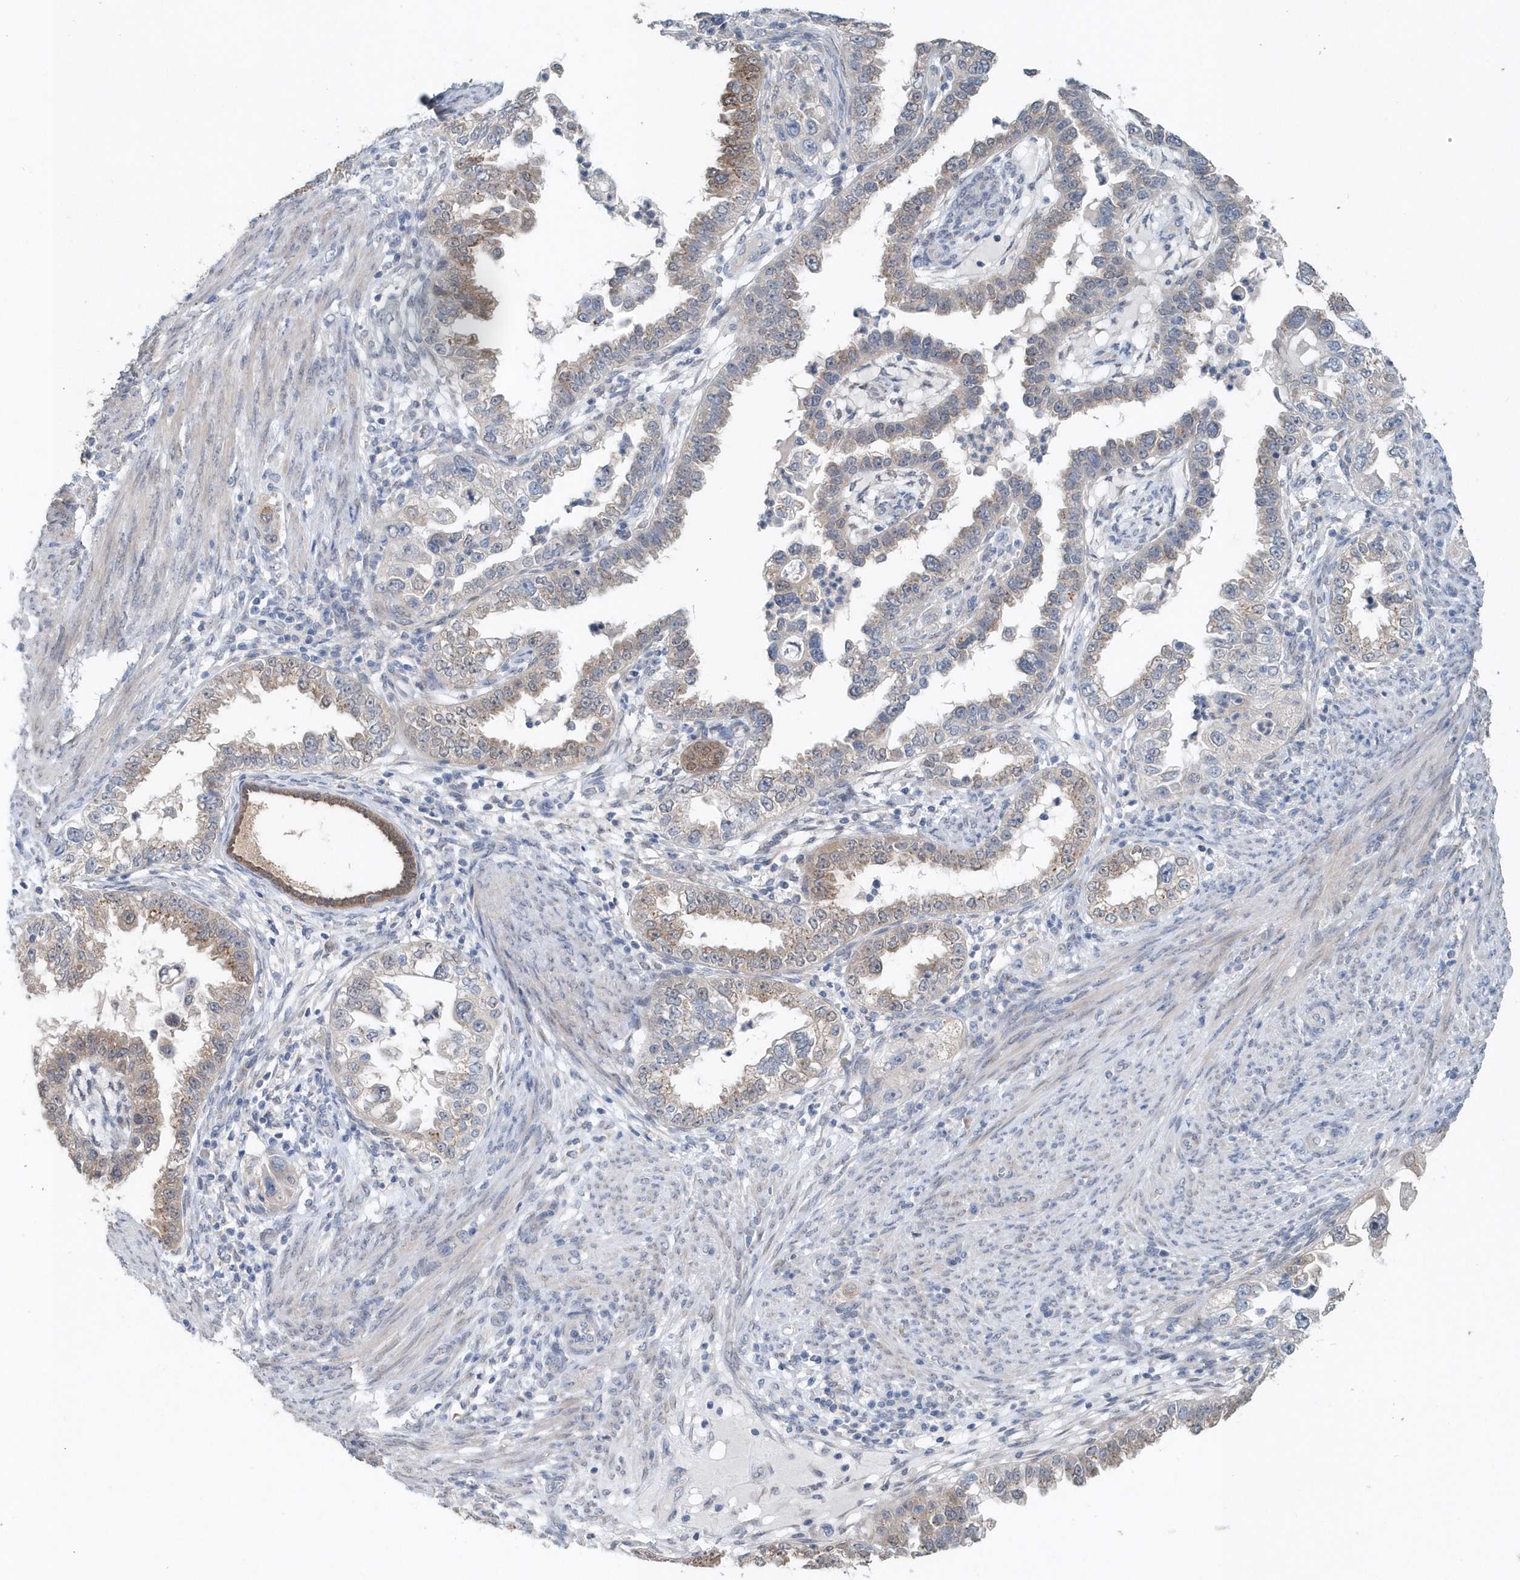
{"staining": {"intensity": "weak", "quantity": "25%-75%", "location": "cytoplasmic/membranous"}, "tissue": "endometrial cancer", "cell_type": "Tumor cells", "image_type": "cancer", "snomed": [{"axis": "morphology", "description": "Adenocarcinoma, NOS"}, {"axis": "topography", "description": "Endometrium"}], "caption": "Immunohistochemistry (IHC) (DAB (3,3'-diaminobenzidine)) staining of human adenocarcinoma (endometrial) reveals weak cytoplasmic/membranous protein staining in approximately 25%-75% of tumor cells.", "gene": "PFN2", "patient": {"sex": "female", "age": 85}}